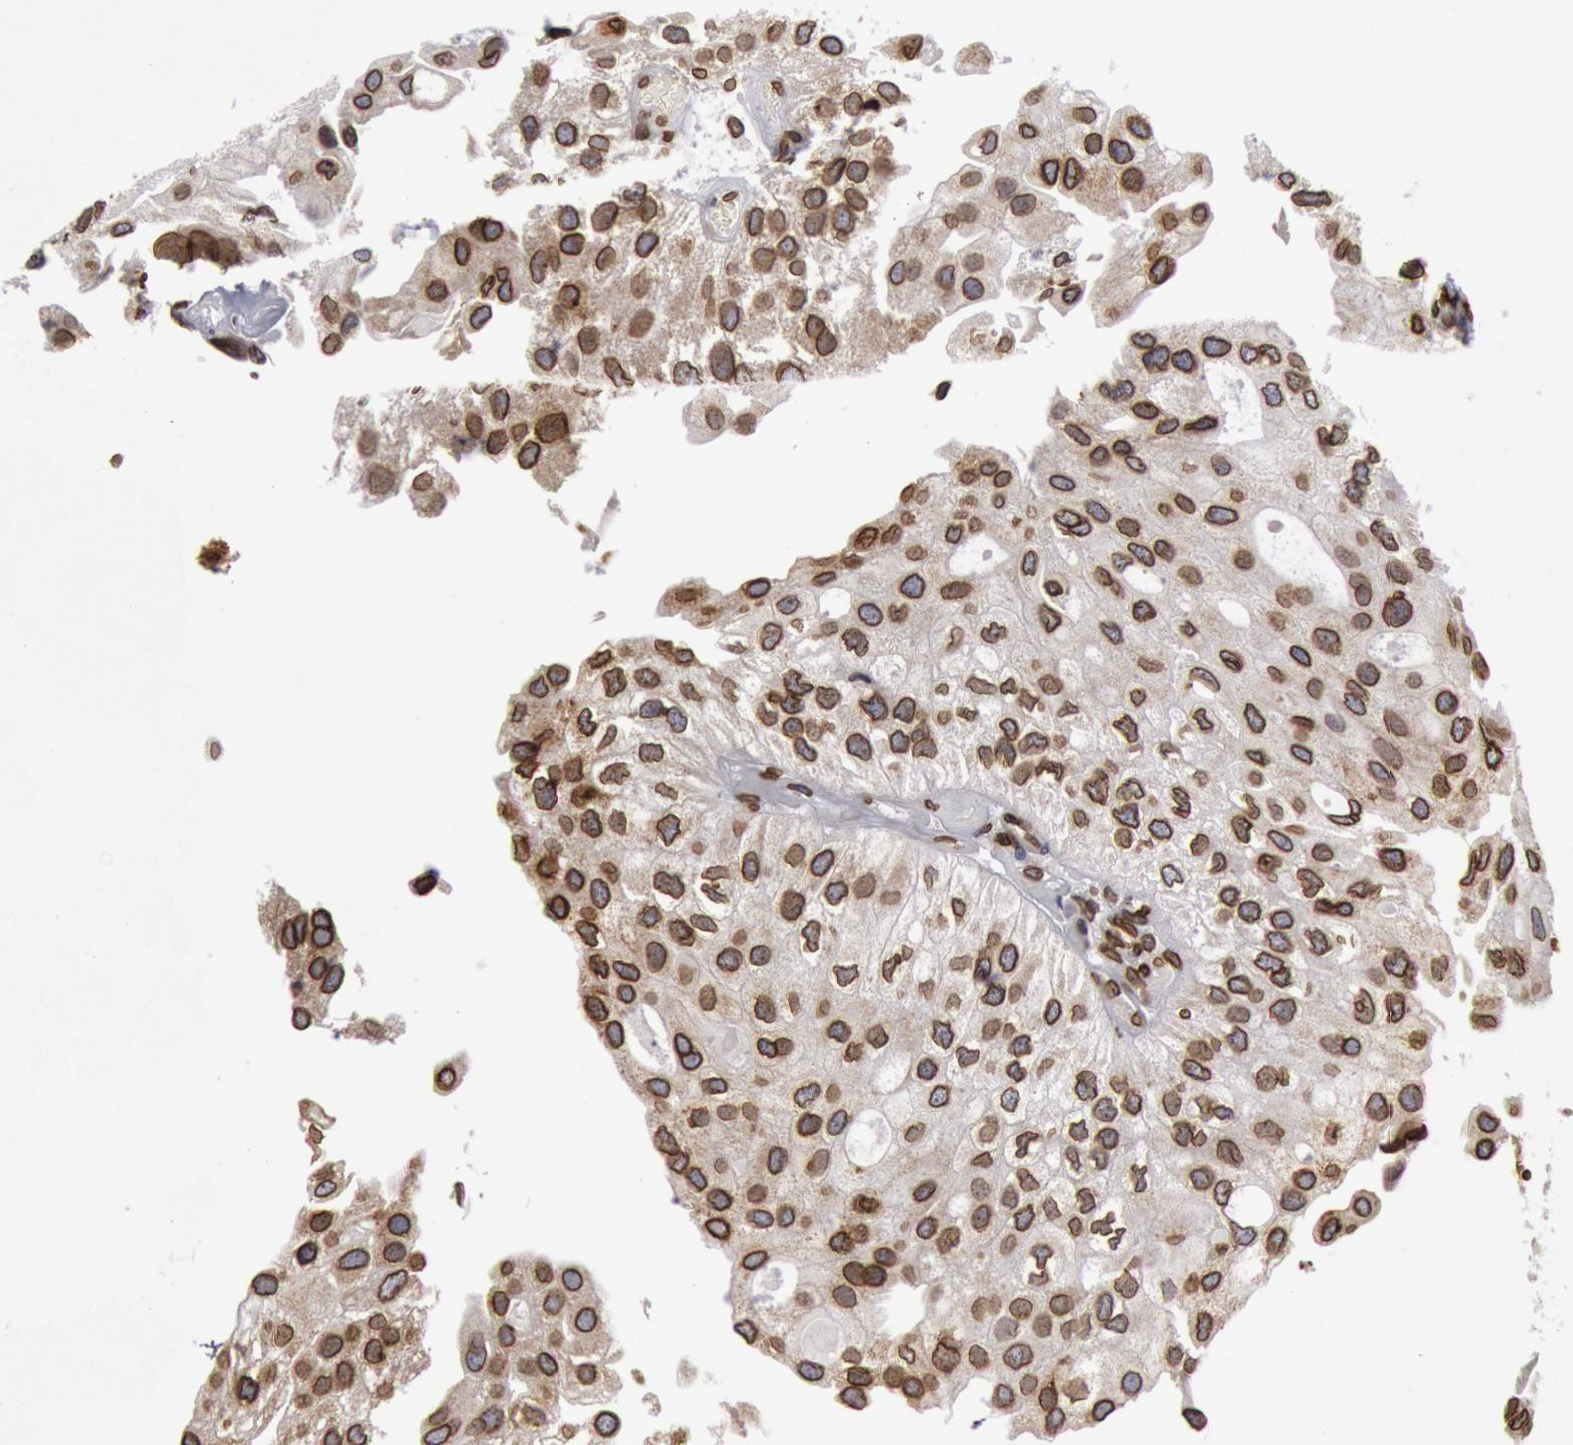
{"staining": {"intensity": "strong", "quantity": ">75%", "location": "cytoplasmic/membranous,nuclear"}, "tissue": "urothelial cancer", "cell_type": "Tumor cells", "image_type": "cancer", "snomed": [{"axis": "morphology", "description": "Urothelial carcinoma, Low grade"}, {"axis": "topography", "description": "Urinary bladder"}], "caption": "Approximately >75% of tumor cells in human urothelial carcinoma (low-grade) exhibit strong cytoplasmic/membranous and nuclear protein staining as visualized by brown immunohistochemical staining.", "gene": "SUN2", "patient": {"sex": "female", "age": 89}}